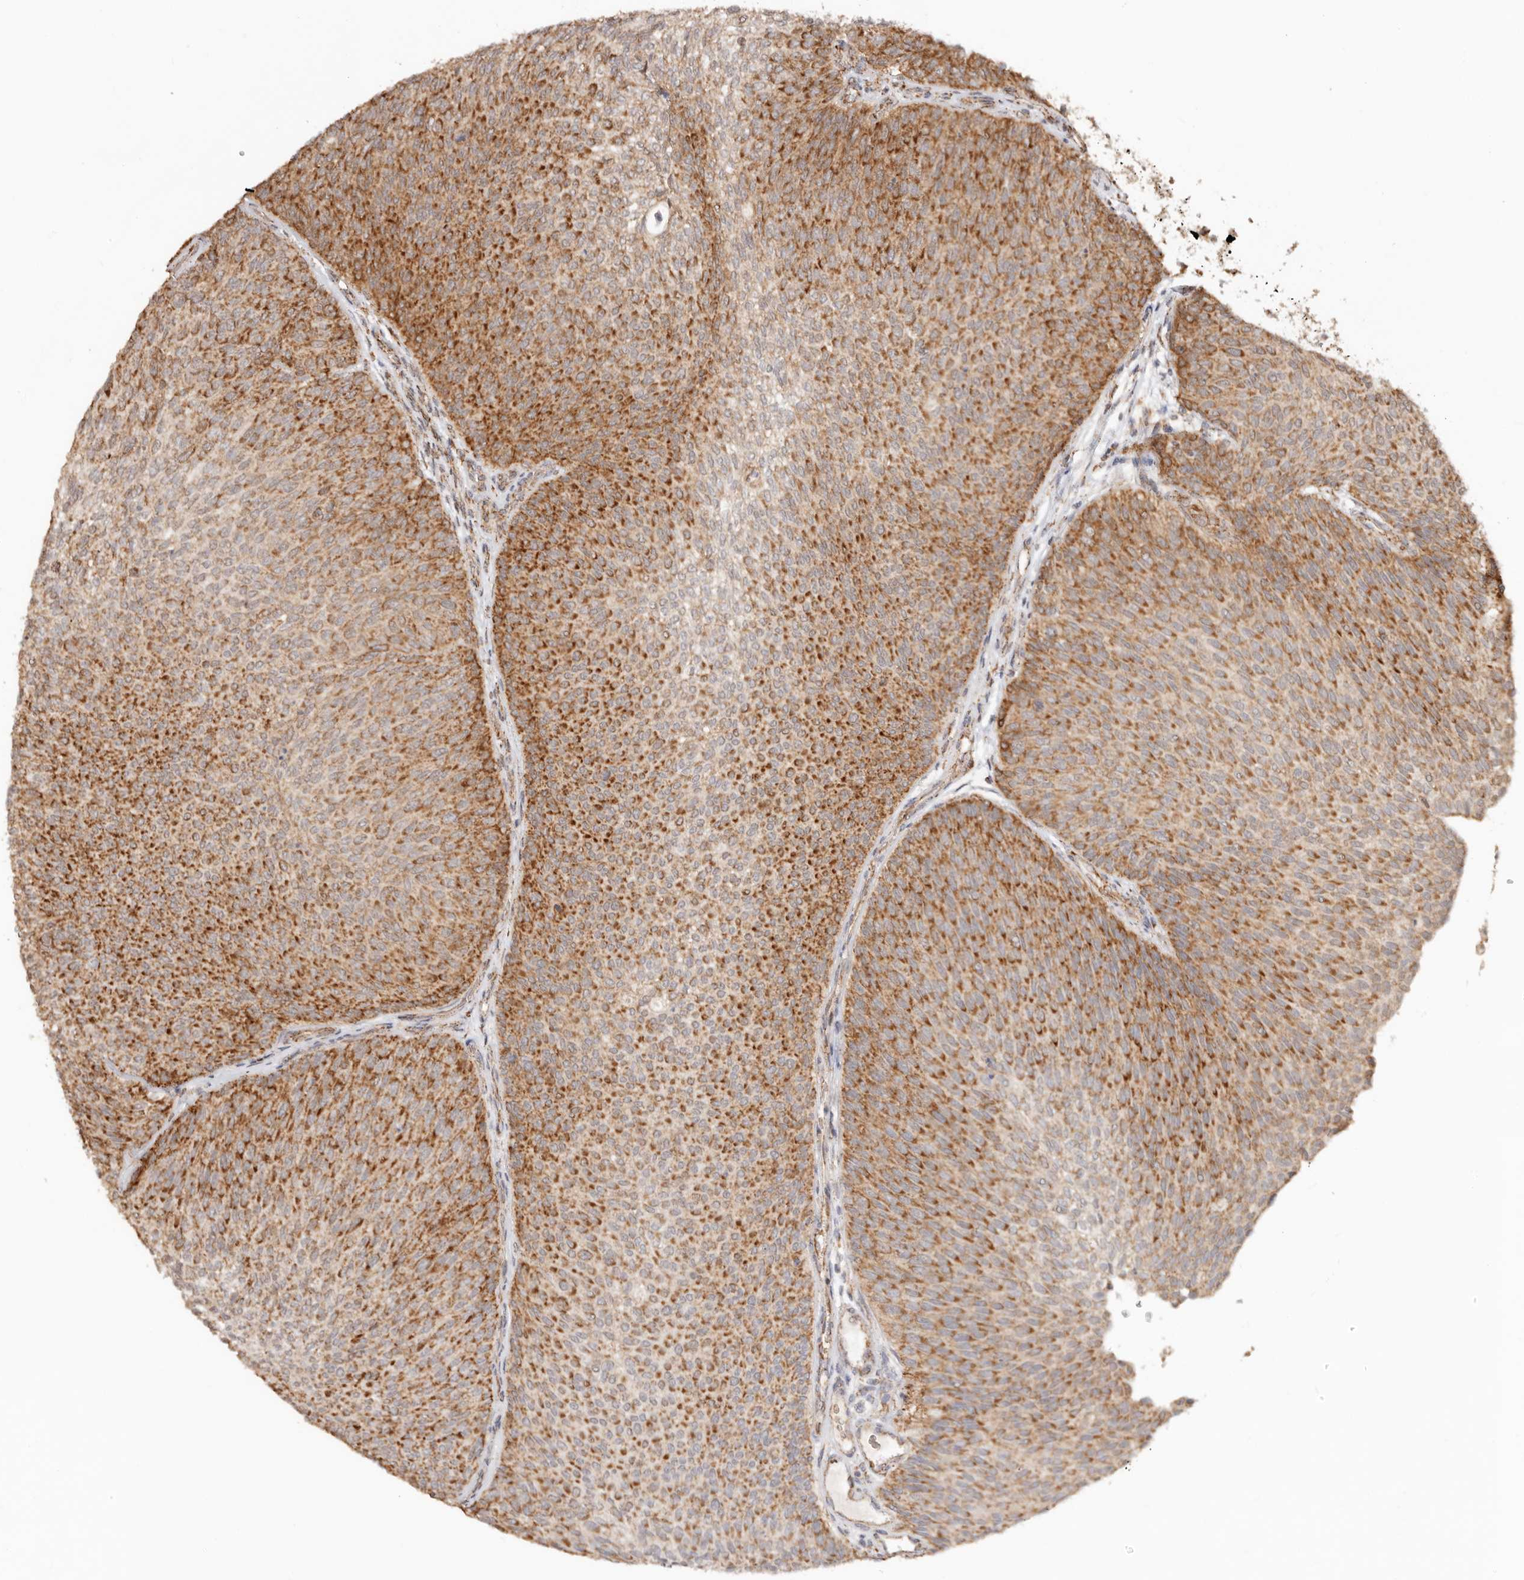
{"staining": {"intensity": "strong", "quantity": "25%-75%", "location": "cytoplasmic/membranous"}, "tissue": "urothelial cancer", "cell_type": "Tumor cells", "image_type": "cancer", "snomed": [{"axis": "morphology", "description": "Urothelial carcinoma, Low grade"}, {"axis": "topography", "description": "Urinary bladder"}], "caption": "Human urothelial carcinoma (low-grade) stained with a brown dye reveals strong cytoplasmic/membranous positive staining in approximately 25%-75% of tumor cells.", "gene": "NDUFB11", "patient": {"sex": "female", "age": 79}}